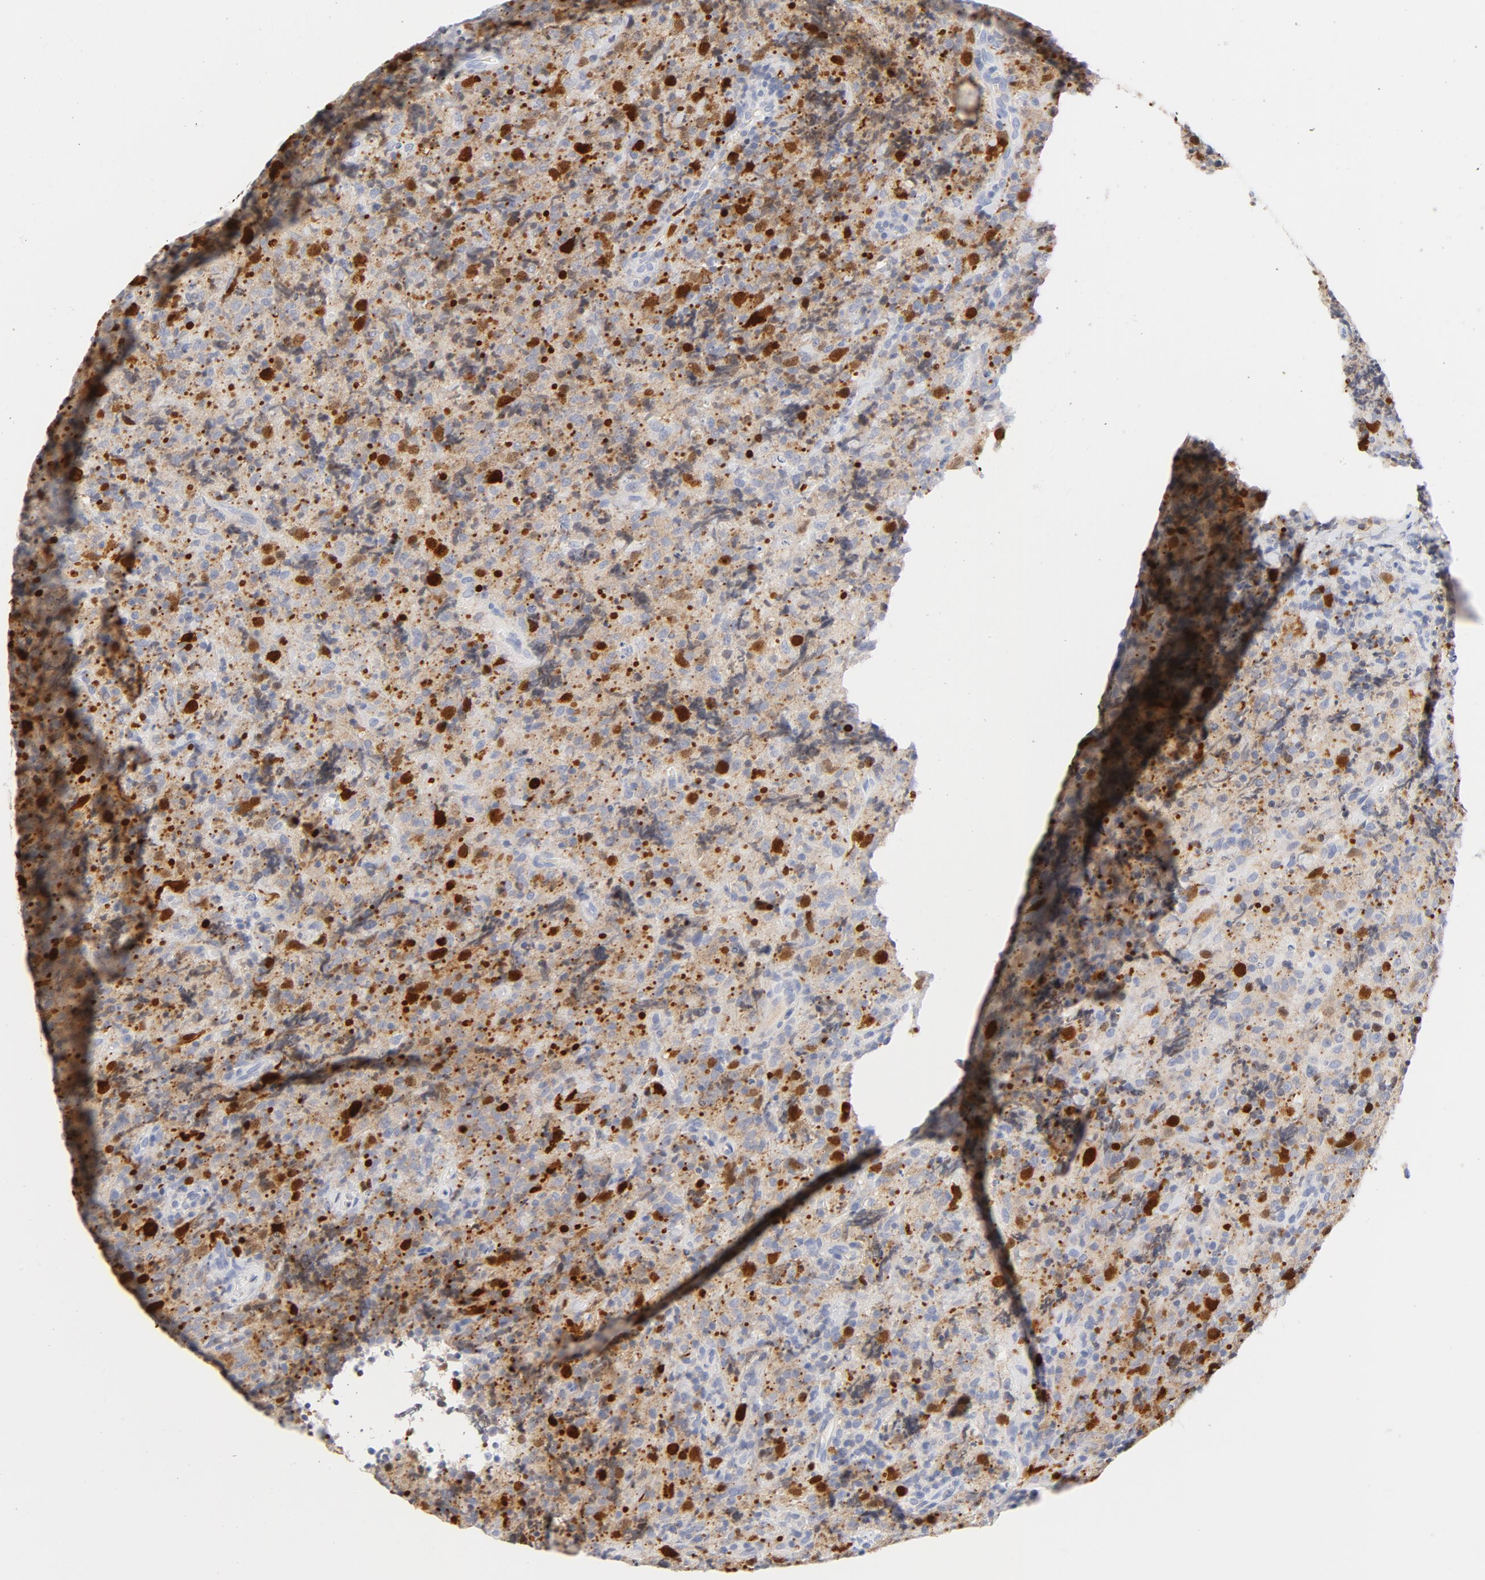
{"staining": {"intensity": "strong", "quantity": "25%-75%", "location": "cytoplasmic/membranous,nuclear"}, "tissue": "lymphoma", "cell_type": "Tumor cells", "image_type": "cancer", "snomed": [{"axis": "morphology", "description": "Malignant lymphoma, non-Hodgkin's type, High grade"}, {"axis": "topography", "description": "Tonsil"}], "caption": "Approximately 25%-75% of tumor cells in human malignant lymphoma, non-Hodgkin's type (high-grade) reveal strong cytoplasmic/membranous and nuclear protein staining as visualized by brown immunohistochemical staining.", "gene": "CDC20", "patient": {"sex": "female", "age": 36}}